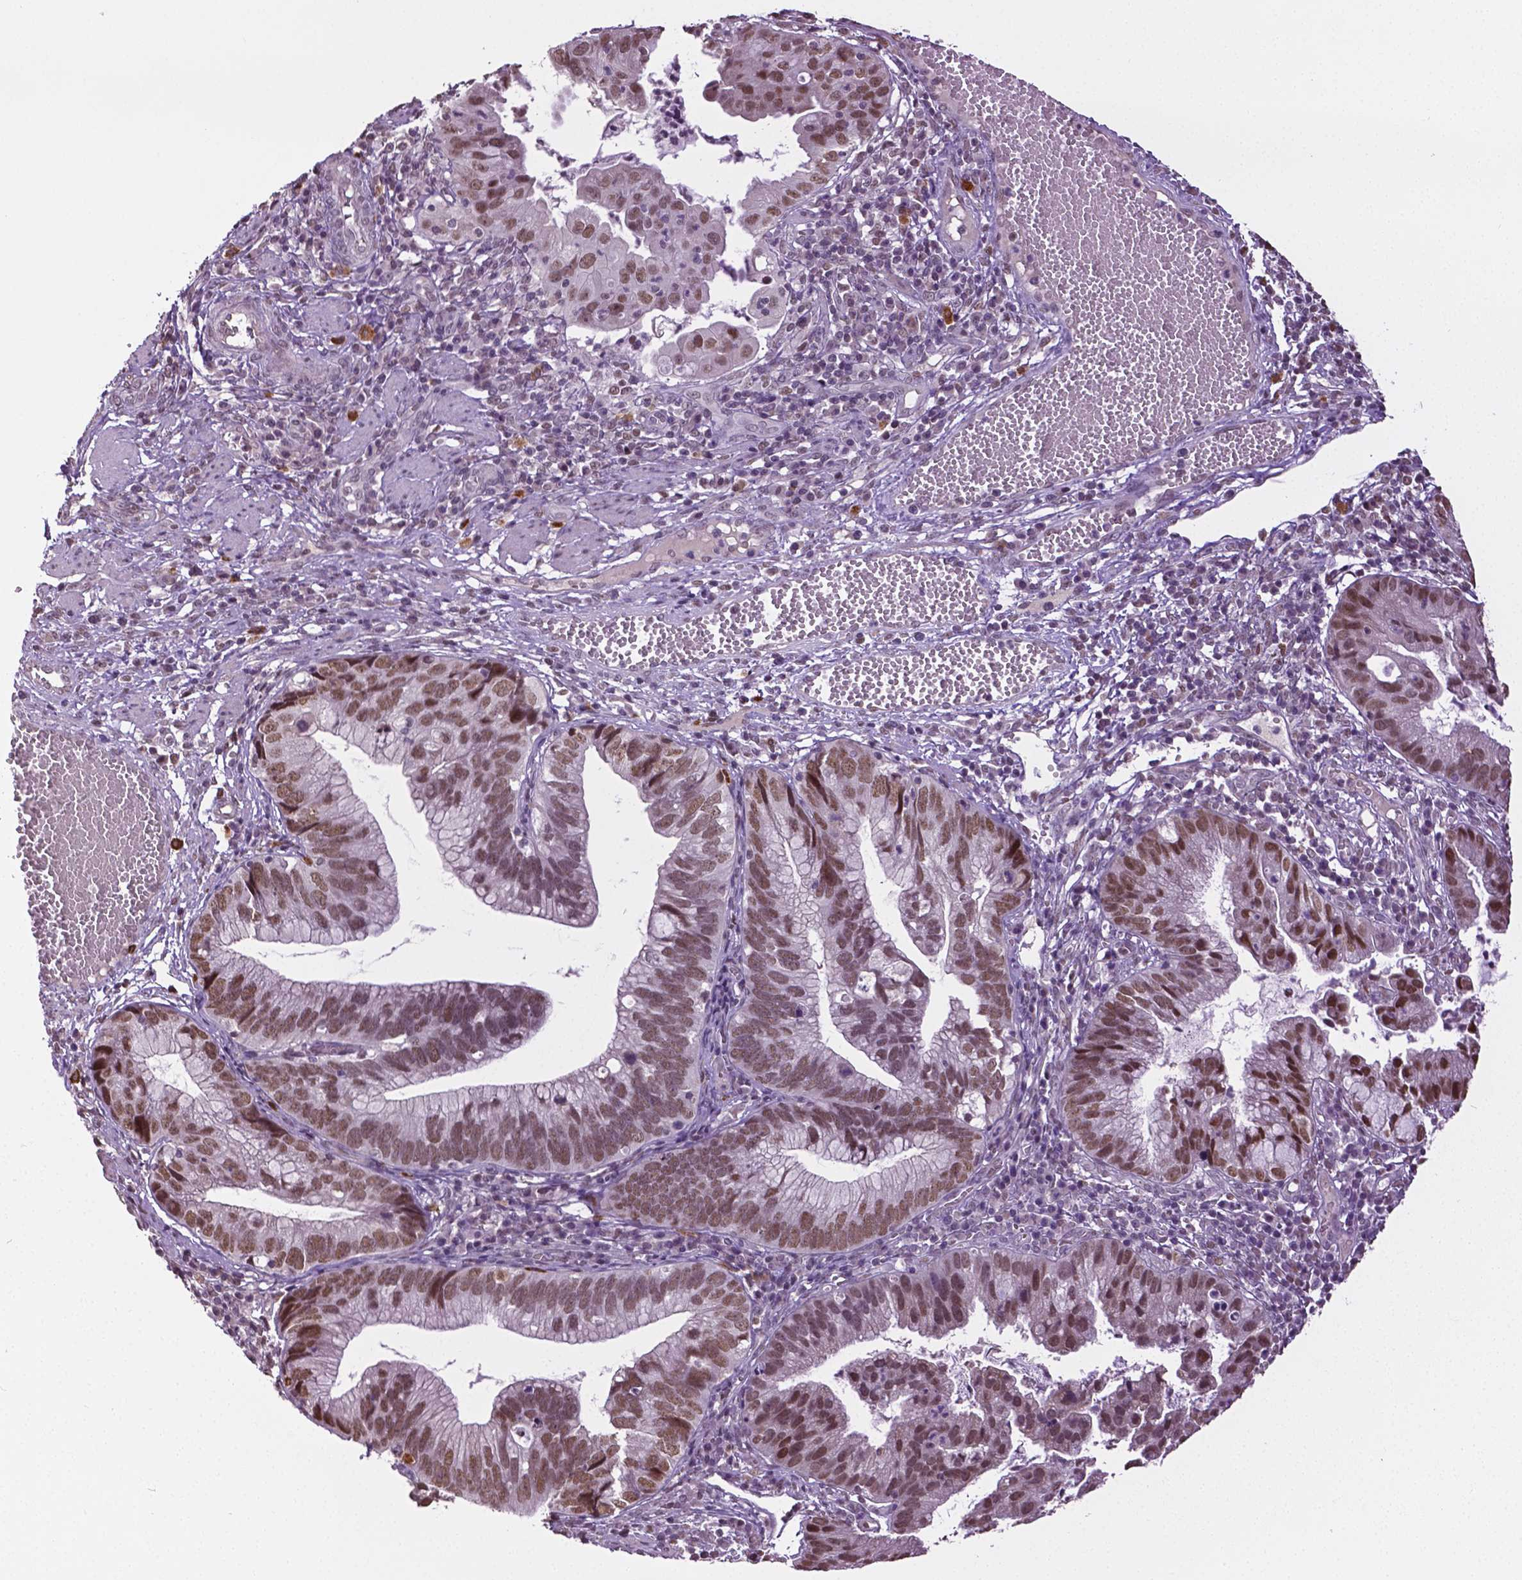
{"staining": {"intensity": "moderate", "quantity": ">75%", "location": "nuclear"}, "tissue": "cervical cancer", "cell_type": "Tumor cells", "image_type": "cancer", "snomed": [{"axis": "morphology", "description": "Adenocarcinoma, NOS"}, {"axis": "topography", "description": "Cervix"}], "caption": "IHC (DAB) staining of adenocarcinoma (cervical) displays moderate nuclear protein staining in approximately >75% of tumor cells.", "gene": "DLX5", "patient": {"sex": "female", "age": 34}}